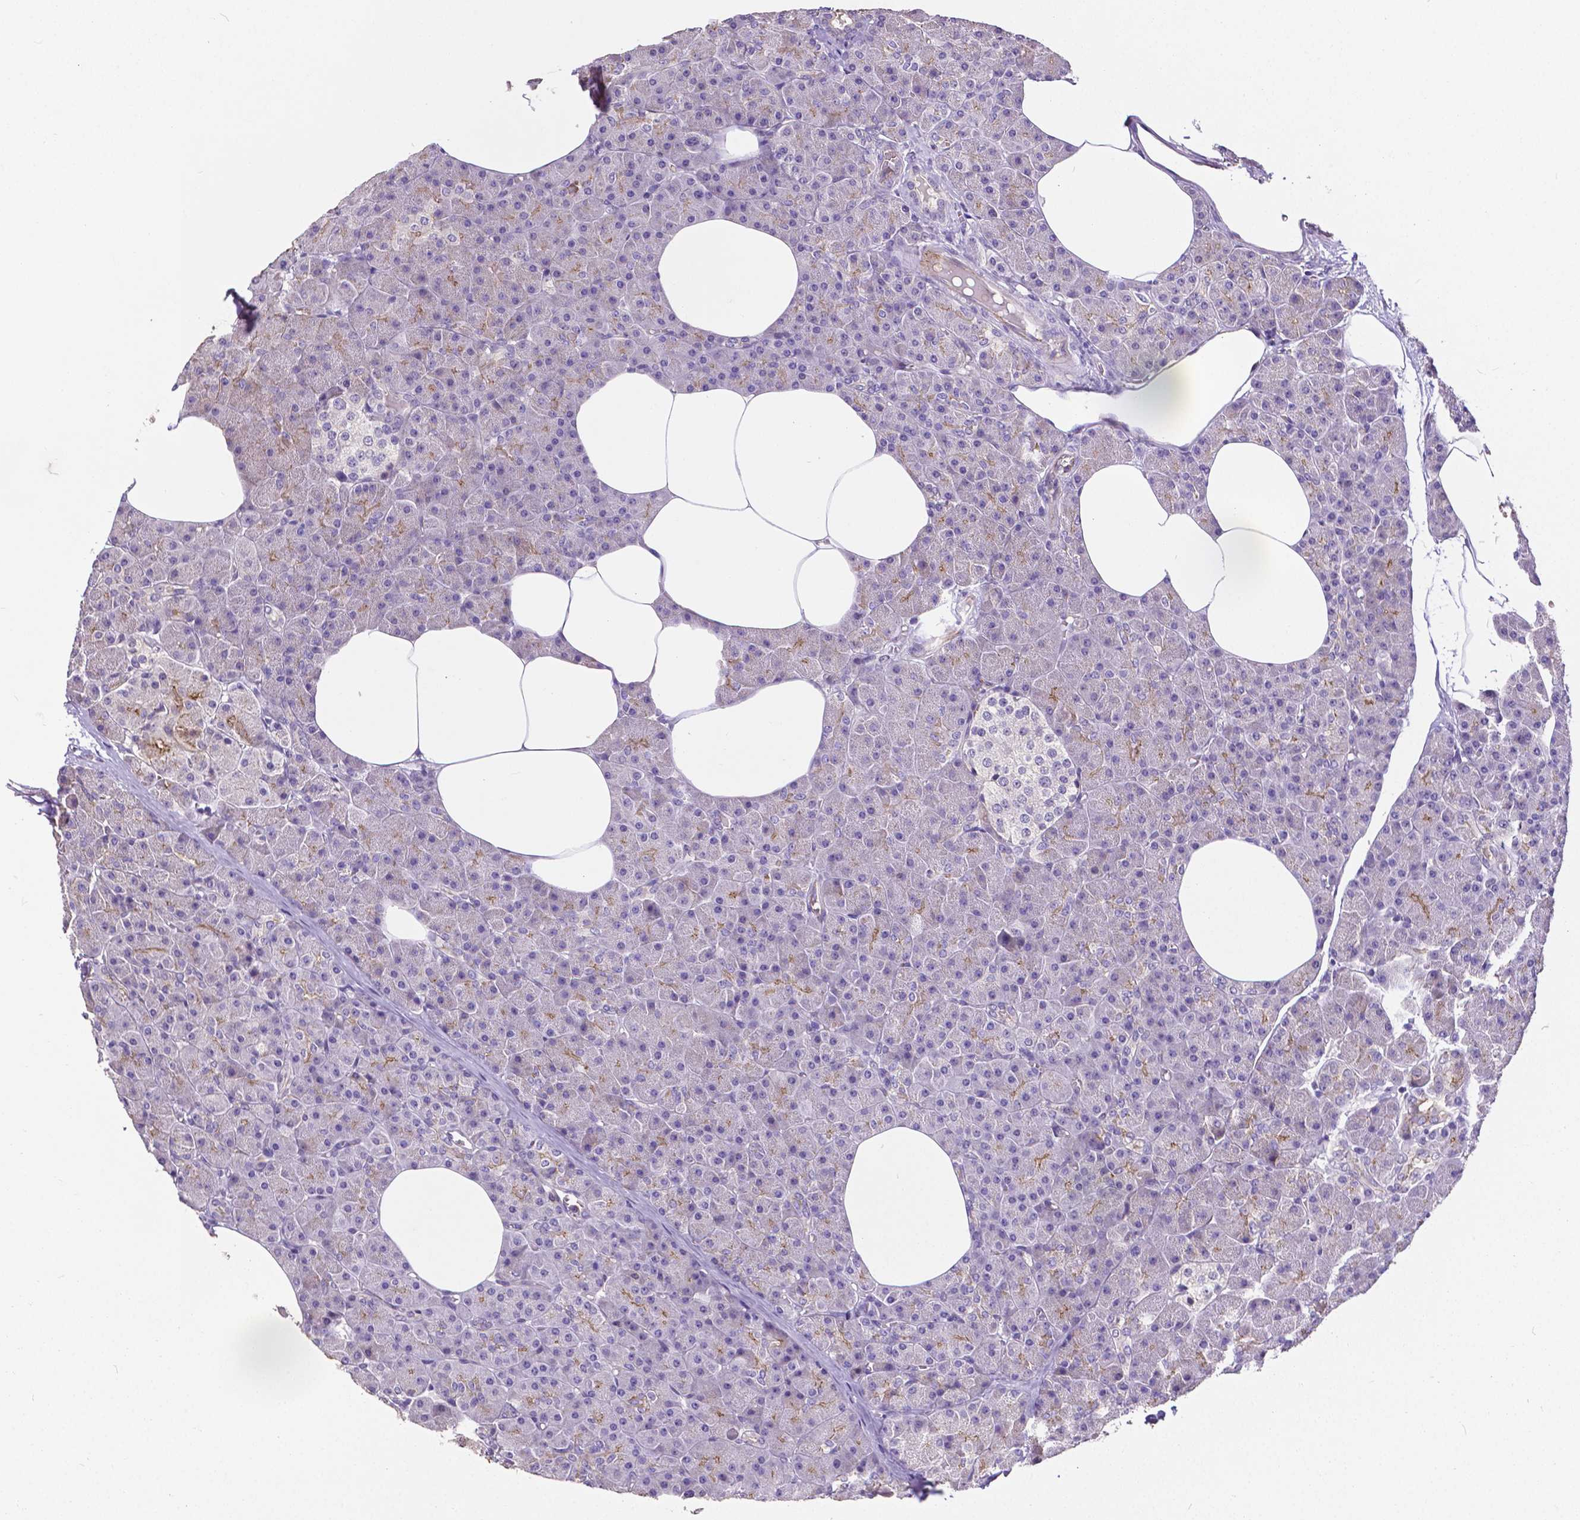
{"staining": {"intensity": "moderate", "quantity": "25%-75%", "location": "cytoplasmic/membranous"}, "tissue": "pancreas", "cell_type": "Exocrine glandular cells", "image_type": "normal", "snomed": [{"axis": "morphology", "description": "Normal tissue, NOS"}, {"axis": "topography", "description": "Pancreas"}], "caption": "A brown stain highlights moderate cytoplasmic/membranous expression of a protein in exocrine glandular cells of benign pancreas.", "gene": "OCLN", "patient": {"sex": "female", "age": 45}}